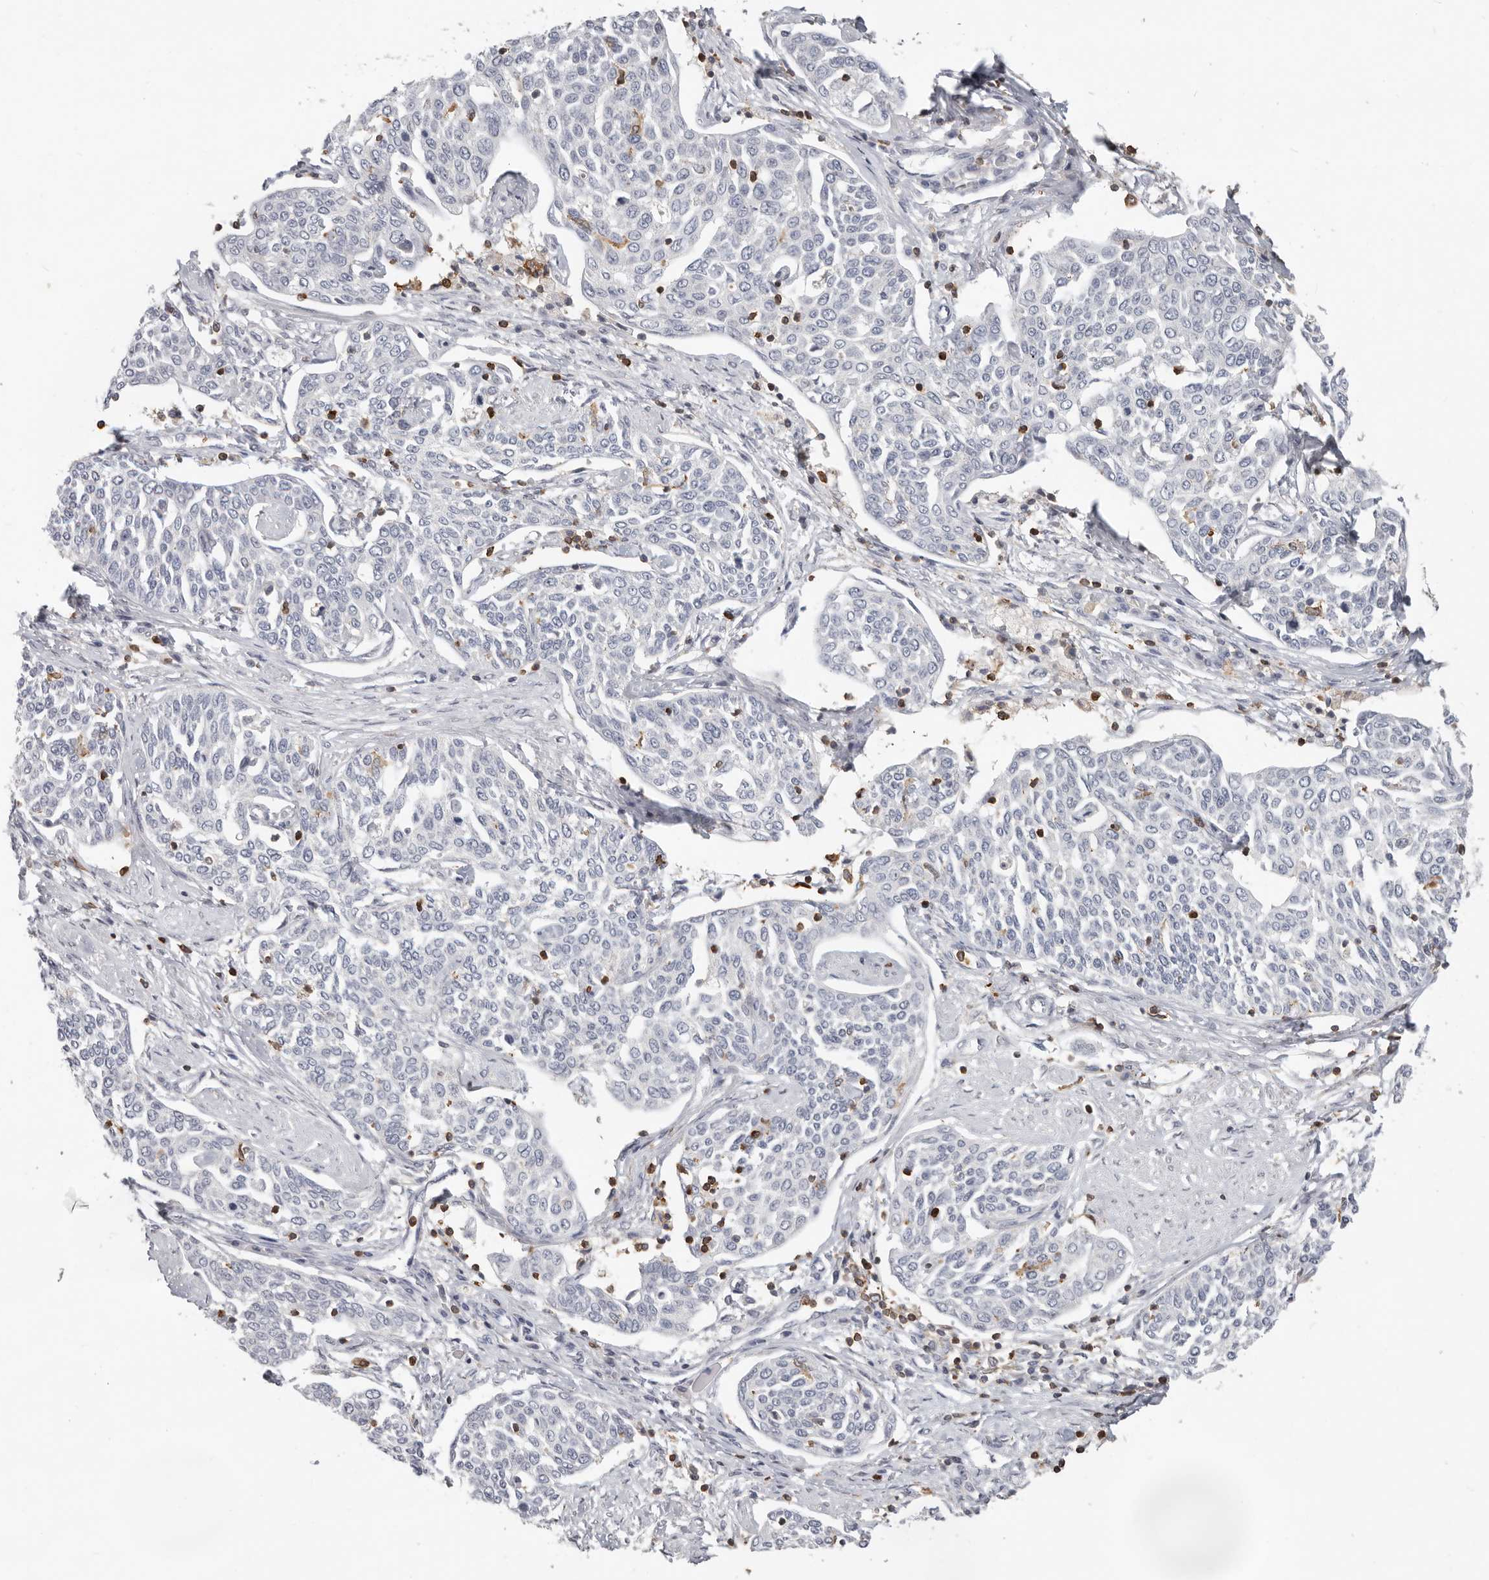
{"staining": {"intensity": "negative", "quantity": "none", "location": "none"}, "tissue": "cervical cancer", "cell_type": "Tumor cells", "image_type": "cancer", "snomed": [{"axis": "morphology", "description": "Squamous cell carcinoma, NOS"}, {"axis": "topography", "description": "Cervix"}], "caption": "Tumor cells are negative for protein expression in human cervical cancer (squamous cell carcinoma).", "gene": "TMEM63B", "patient": {"sex": "female", "age": 34}}